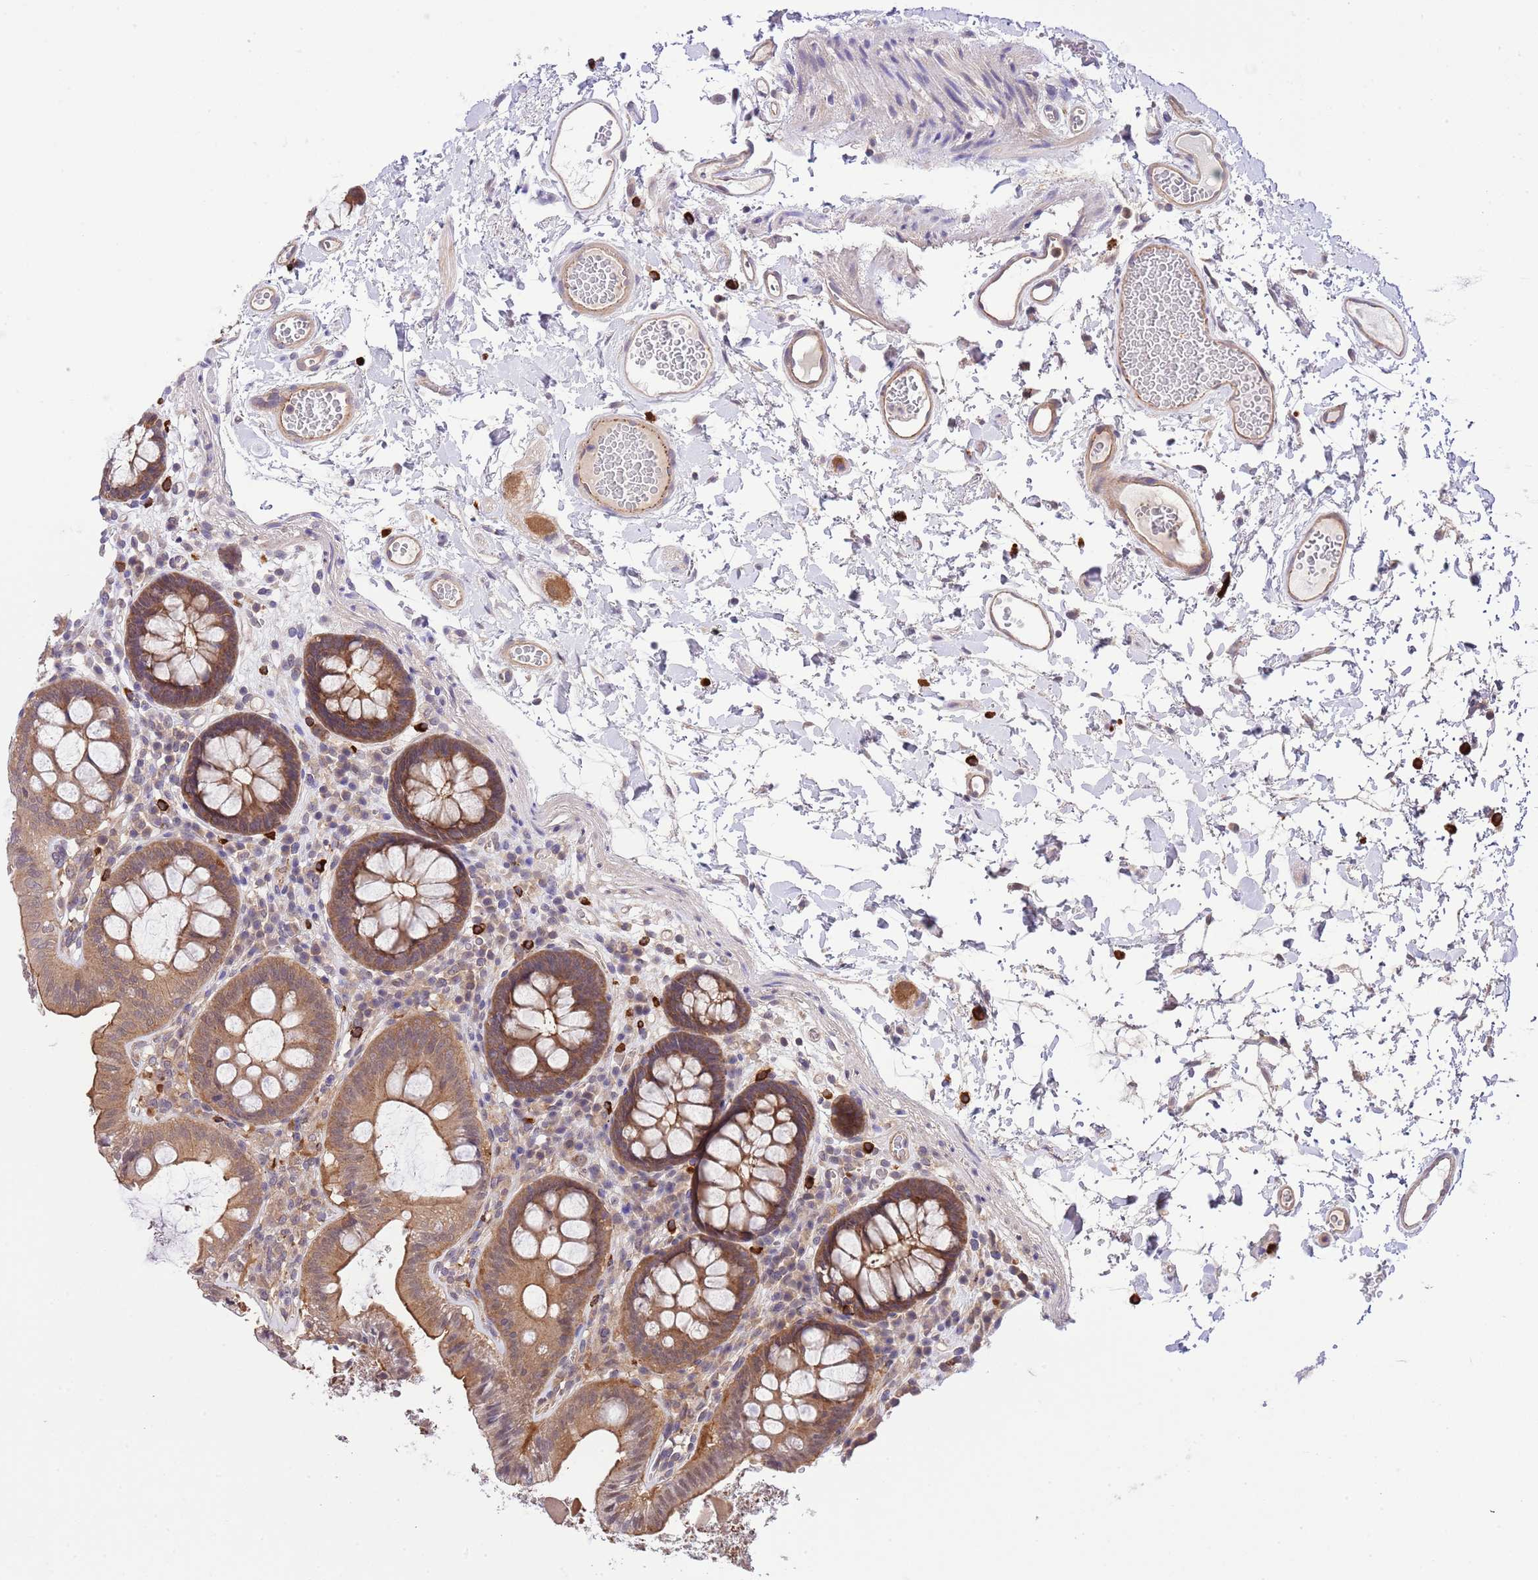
{"staining": {"intensity": "moderate", "quantity": ">75%", "location": "cytoplasmic/membranous"}, "tissue": "colon", "cell_type": "Endothelial cells", "image_type": "normal", "snomed": [{"axis": "morphology", "description": "Normal tissue, NOS"}, {"axis": "topography", "description": "Colon"}], "caption": "Immunohistochemistry photomicrograph of unremarkable colon: human colon stained using immunohistochemistry (IHC) shows medium levels of moderate protein expression localized specifically in the cytoplasmic/membranous of endothelial cells, appearing as a cytoplasmic/membranous brown color.", "gene": "DONSON", "patient": {"sex": "male", "age": 84}}